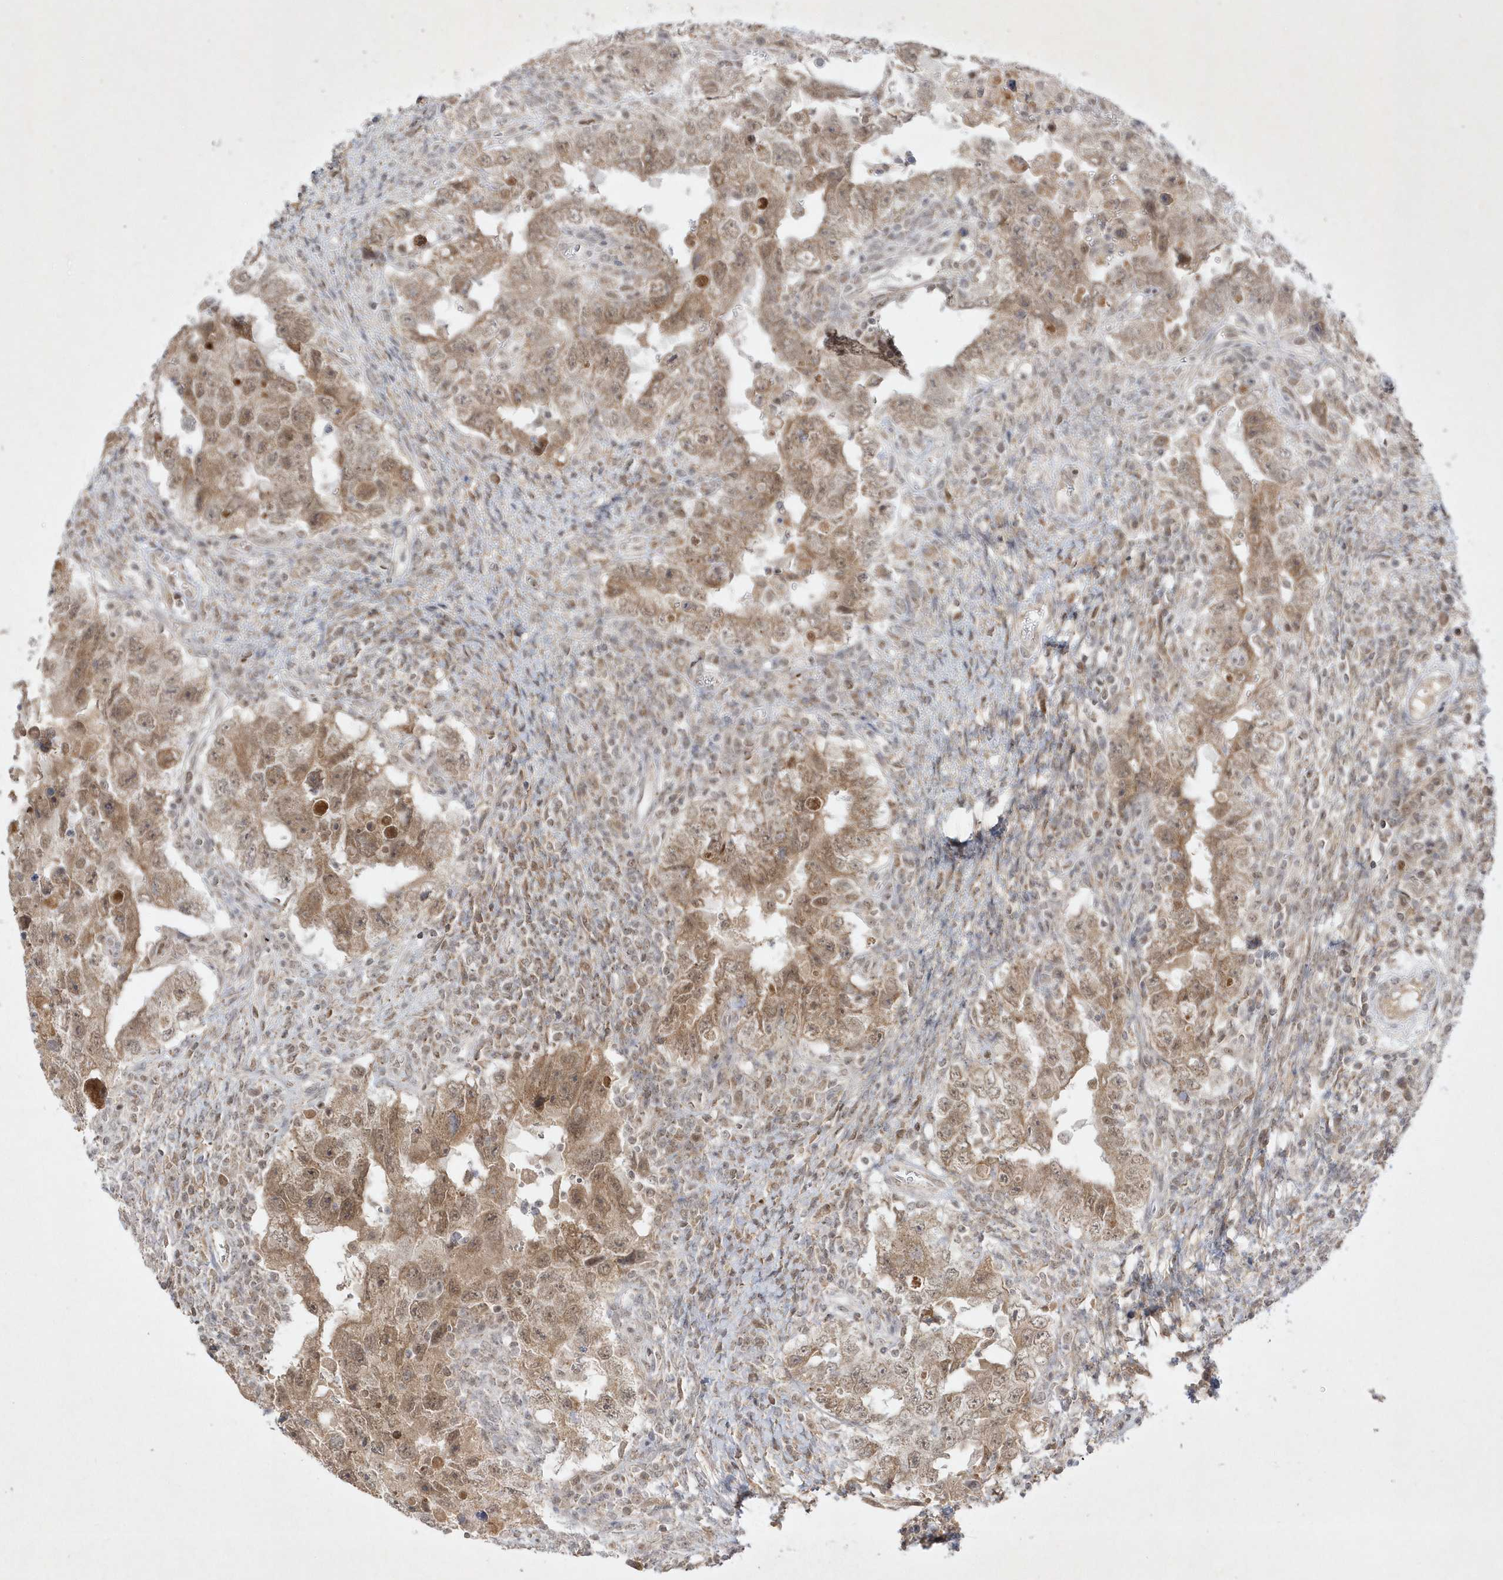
{"staining": {"intensity": "moderate", "quantity": ">75%", "location": "cytoplasmic/membranous,nuclear"}, "tissue": "testis cancer", "cell_type": "Tumor cells", "image_type": "cancer", "snomed": [{"axis": "morphology", "description": "Carcinoma, Embryonal, NOS"}, {"axis": "topography", "description": "Testis"}], "caption": "Brown immunohistochemical staining in testis embryonal carcinoma displays moderate cytoplasmic/membranous and nuclear expression in approximately >75% of tumor cells.", "gene": "CPSF3", "patient": {"sex": "male", "age": 26}}